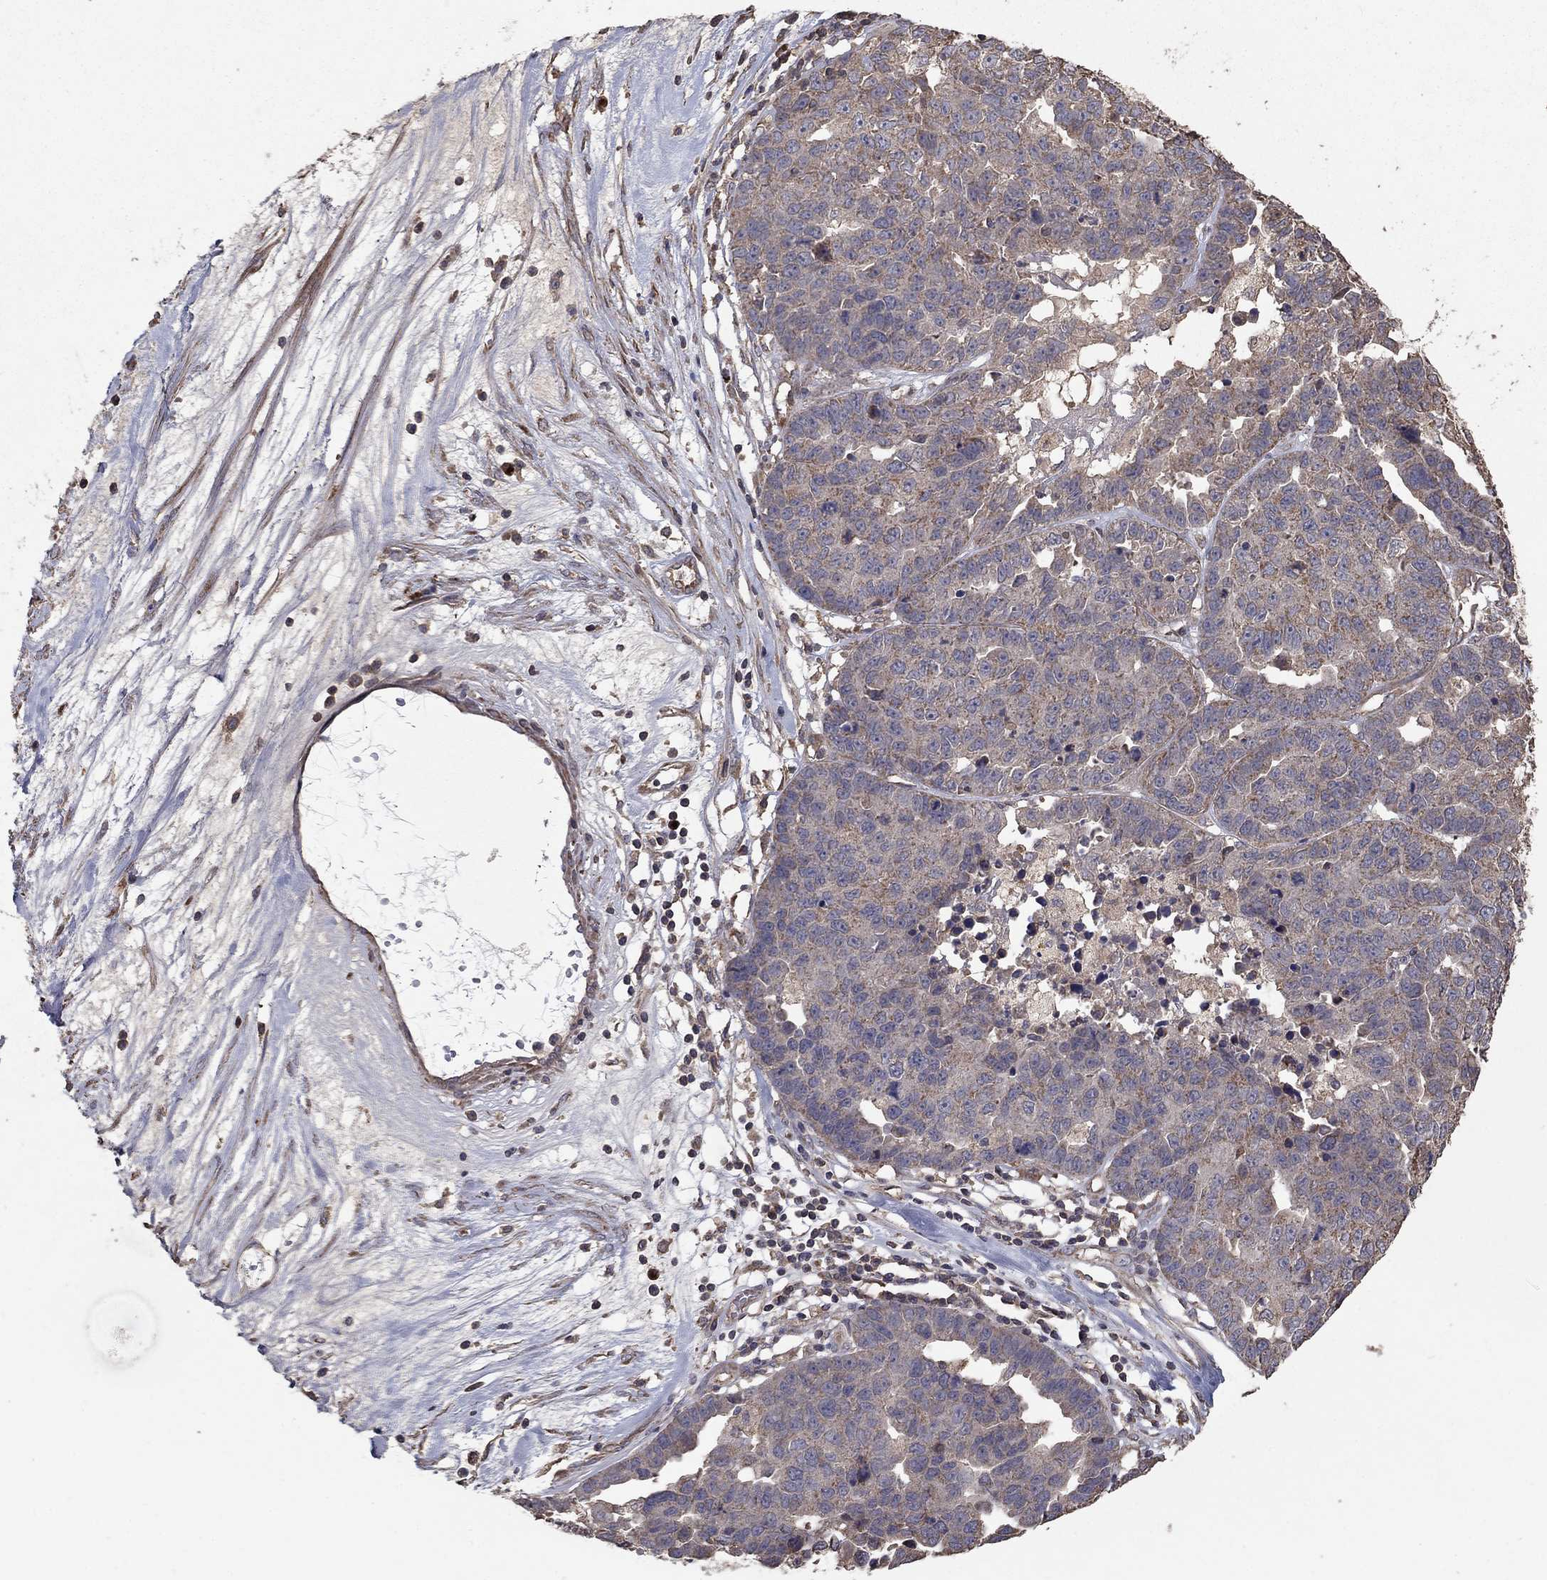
{"staining": {"intensity": "negative", "quantity": "none", "location": "none"}, "tissue": "ovarian cancer", "cell_type": "Tumor cells", "image_type": "cancer", "snomed": [{"axis": "morphology", "description": "Cystadenocarcinoma, serous, NOS"}, {"axis": "topography", "description": "Ovary"}], "caption": "An immunohistochemistry (IHC) histopathology image of serous cystadenocarcinoma (ovarian) is shown. There is no staining in tumor cells of serous cystadenocarcinoma (ovarian).", "gene": "FLT4", "patient": {"sex": "female", "age": 87}}